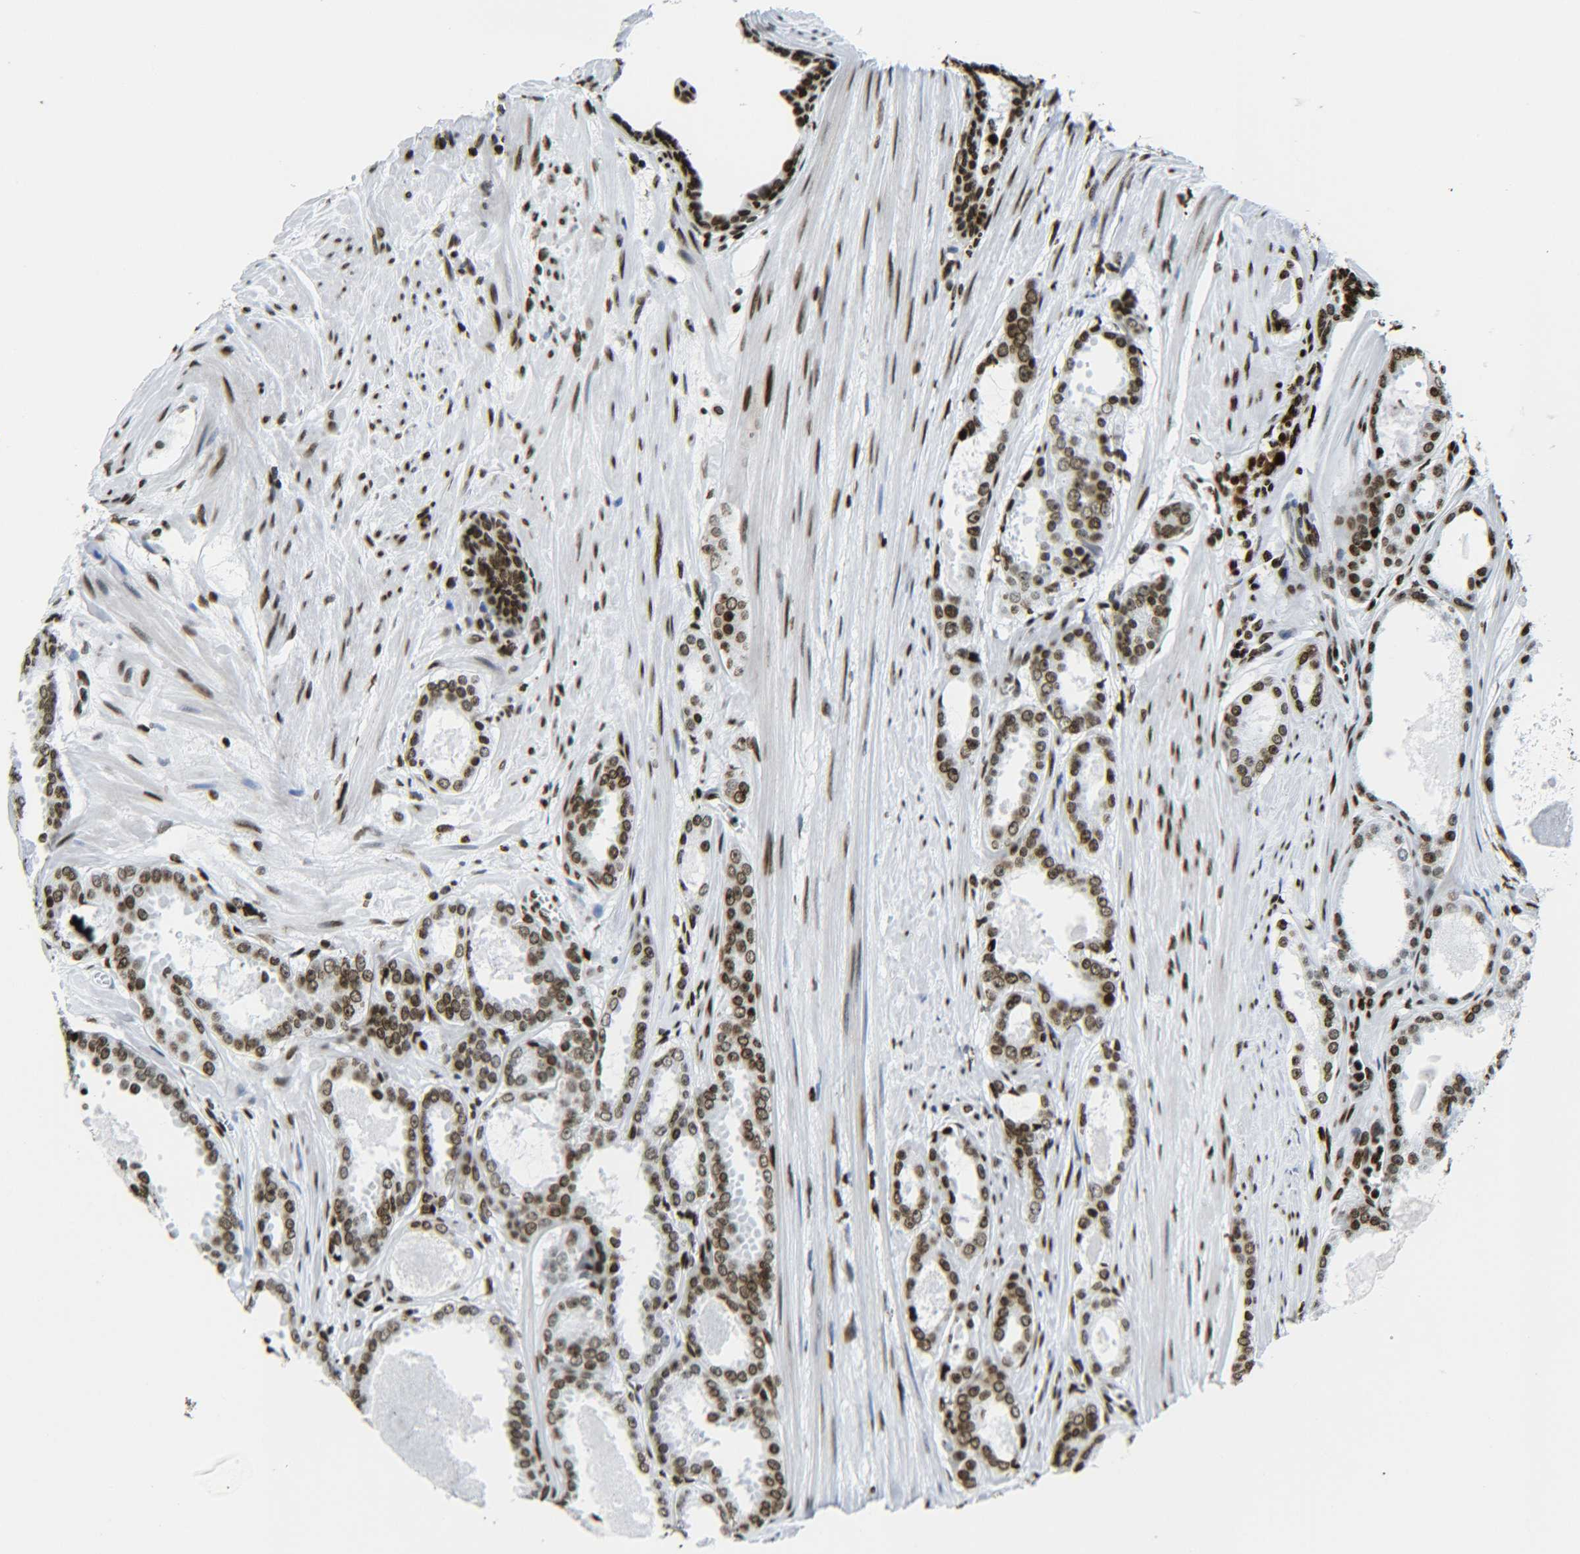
{"staining": {"intensity": "moderate", "quantity": ">75%", "location": "nuclear"}, "tissue": "prostate cancer", "cell_type": "Tumor cells", "image_type": "cancer", "snomed": [{"axis": "morphology", "description": "Adenocarcinoma, Low grade"}, {"axis": "topography", "description": "Prostate"}], "caption": "Prostate low-grade adenocarcinoma stained with a brown dye shows moderate nuclear positive staining in about >75% of tumor cells.", "gene": "H2AX", "patient": {"sex": "male", "age": 57}}